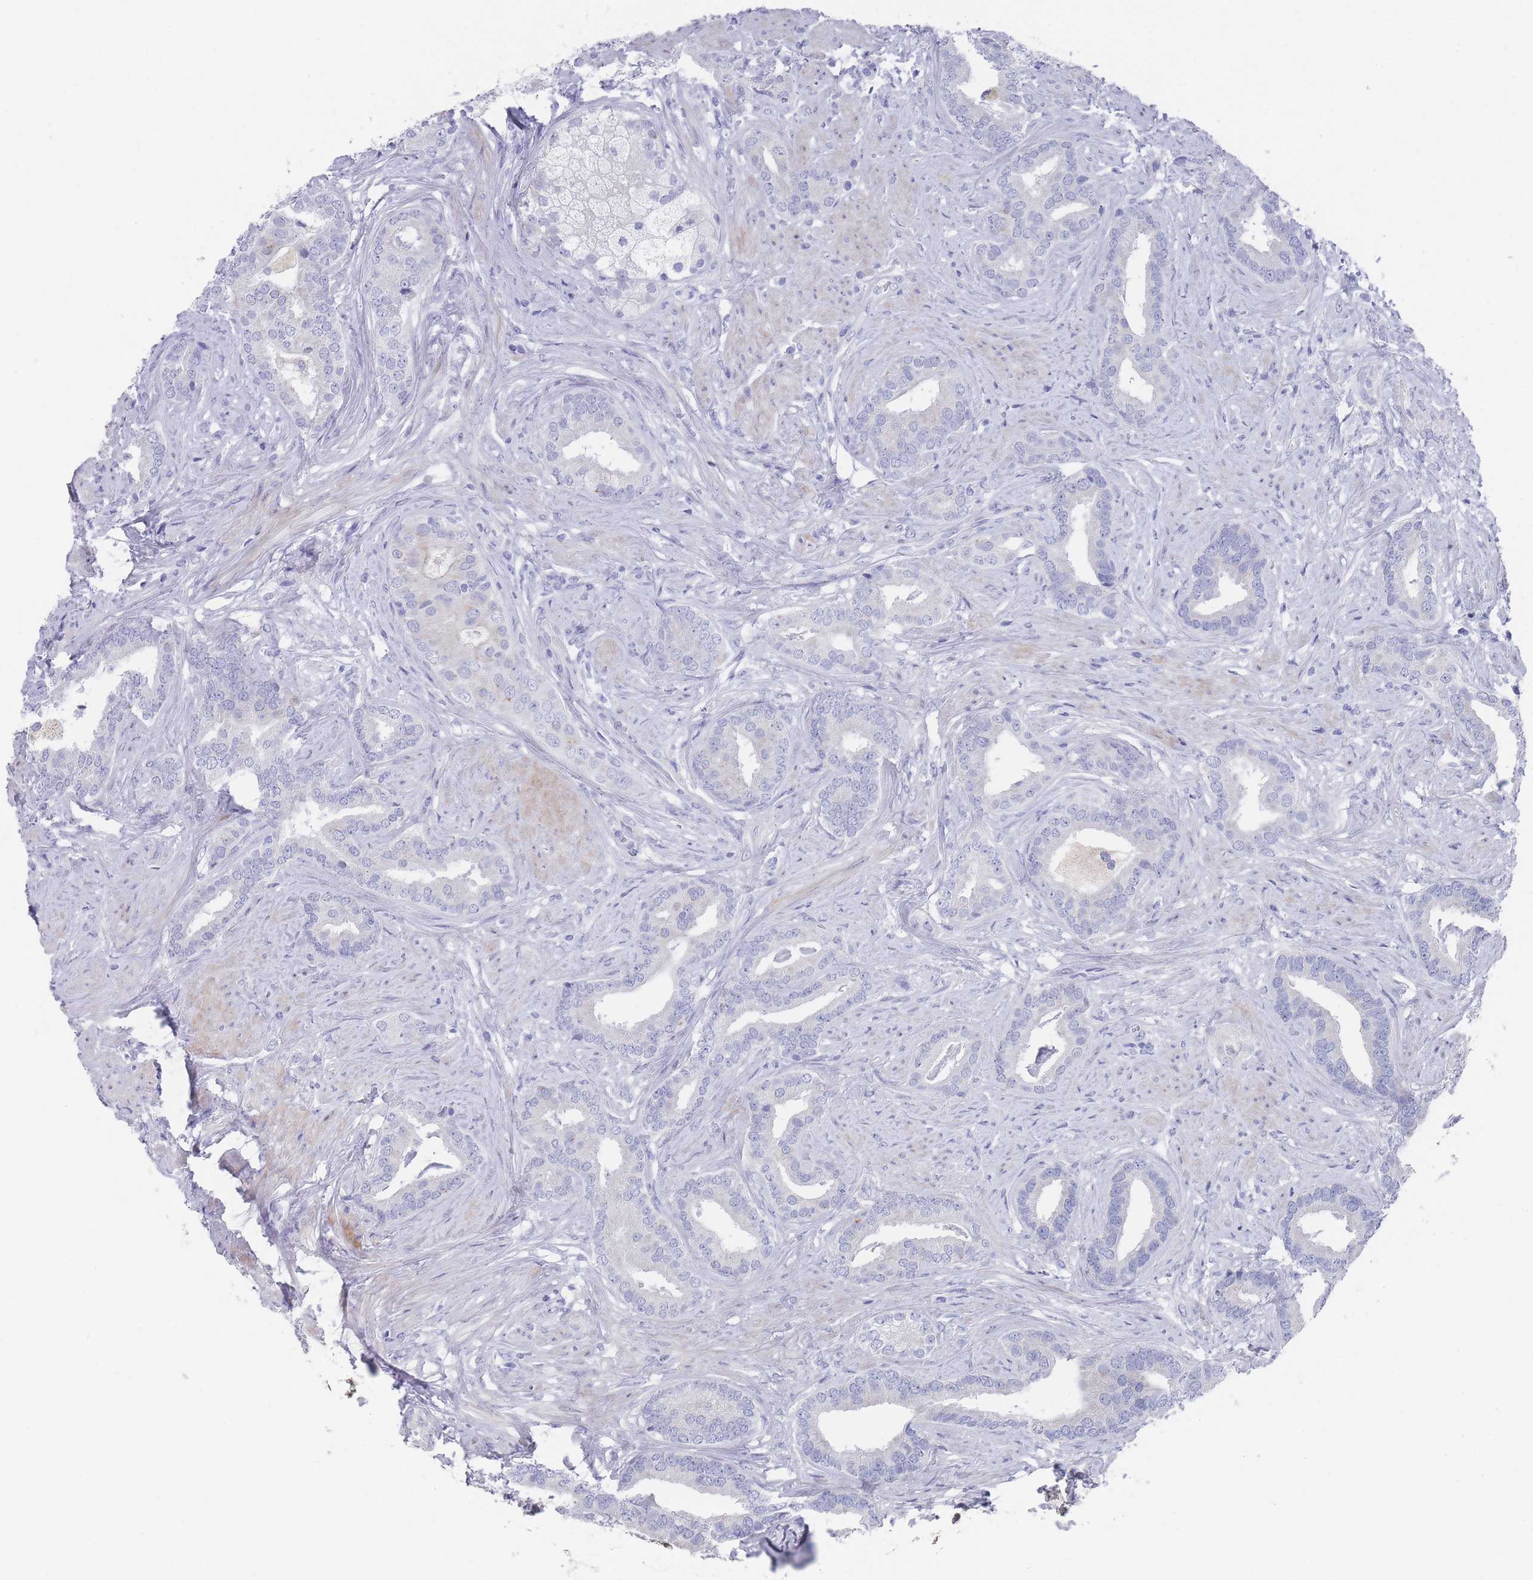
{"staining": {"intensity": "negative", "quantity": "none", "location": "none"}, "tissue": "prostate cancer", "cell_type": "Tumor cells", "image_type": "cancer", "snomed": [{"axis": "morphology", "description": "Adenocarcinoma, High grade"}, {"axis": "topography", "description": "Prostate"}], "caption": "This is a photomicrograph of immunohistochemistry (IHC) staining of prostate high-grade adenocarcinoma, which shows no staining in tumor cells. (DAB (3,3'-diaminobenzidine) immunohistochemistry (IHC), high magnification).", "gene": "SCCPDH", "patient": {"sex": "male", "age": 55}}